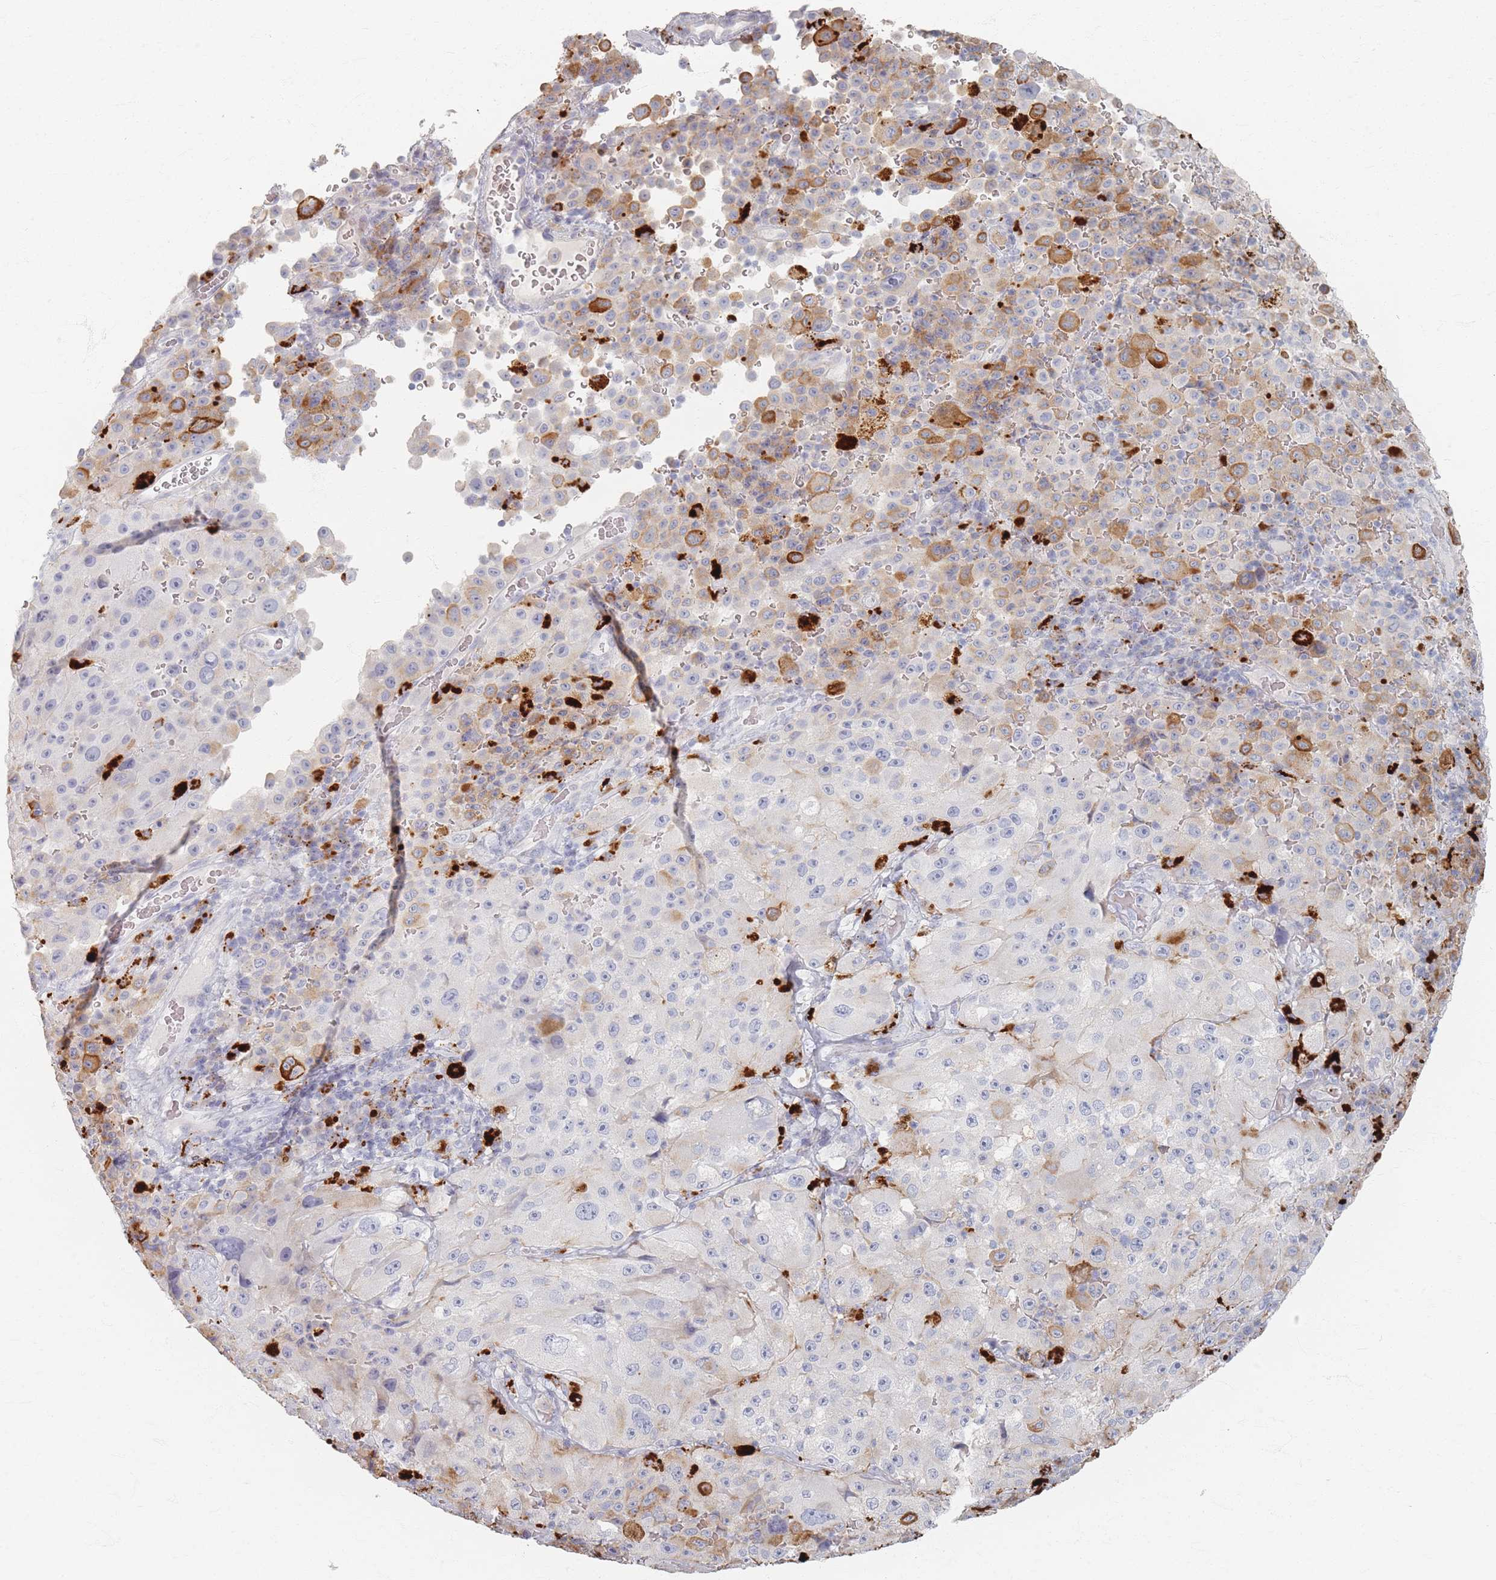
{"staining": {"intensity": "moderate", "quantity": "25%-75%", "location": "cytoplasmic/membranous"}, "tissue": "melanoma", "cell_type": "Tumor cells", "image_type": "cancer", "snomed": [{"axis": "morphology", "description": "Malignant melanoma, Metastatic site"}, {"axis": "topography", "description": "Lymph node"}], "caption": "Protein staining demonstrates moderate cytoplasmic/membranous staining in approximately 25%-75% of tumor cells in melanoma. (DAB (3,3'-diaminobenzidine) IHC, brown staining for protein, blue staining for nuclei).", "gene": "SLC2A11", "patient": {"sex": "male", "age": 62}}